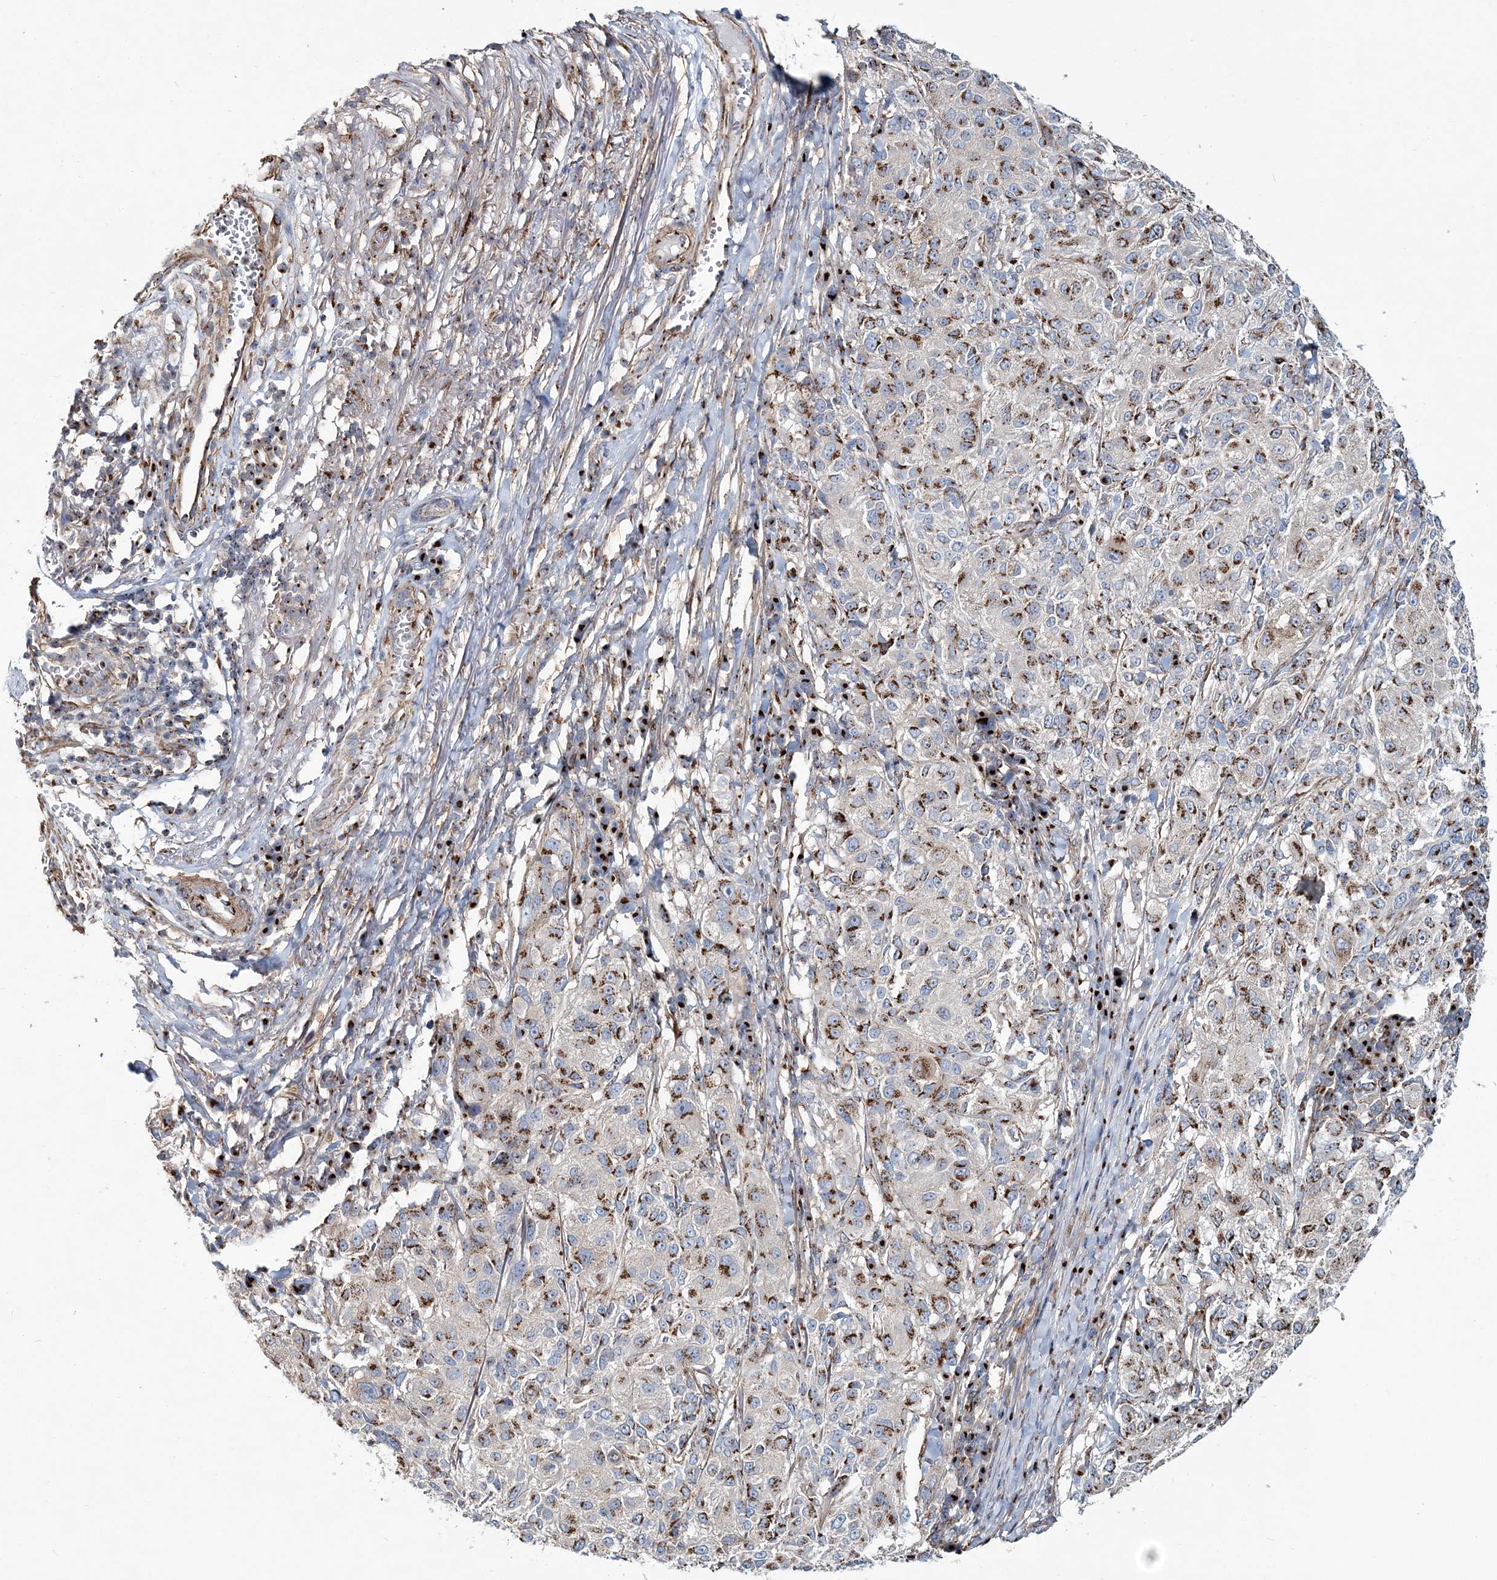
{"staining": {"intensity": "moderate", "quantity": ">75%", "location": "cytoplasmic/membranous"}, "tissue": "melanoma", "cell_type": "Tumor cells", "image_type": "cancer", "snomed": [{"axis": "morphology", "description": "Necrosis, NOS"}, {"axis": "morphology", "description": "Malignant melanoma, NOS"}, {"axis": "topography", "description": "Skin"}], "caption": "Immunohistochemistry of human malignant melanoma displays medium levels of moderate cytoplasmic/membranous staining in approximately >75% of tumor cells.", "gene": "MAN1A2", "patient": {"sex": "female", "age": 87}}